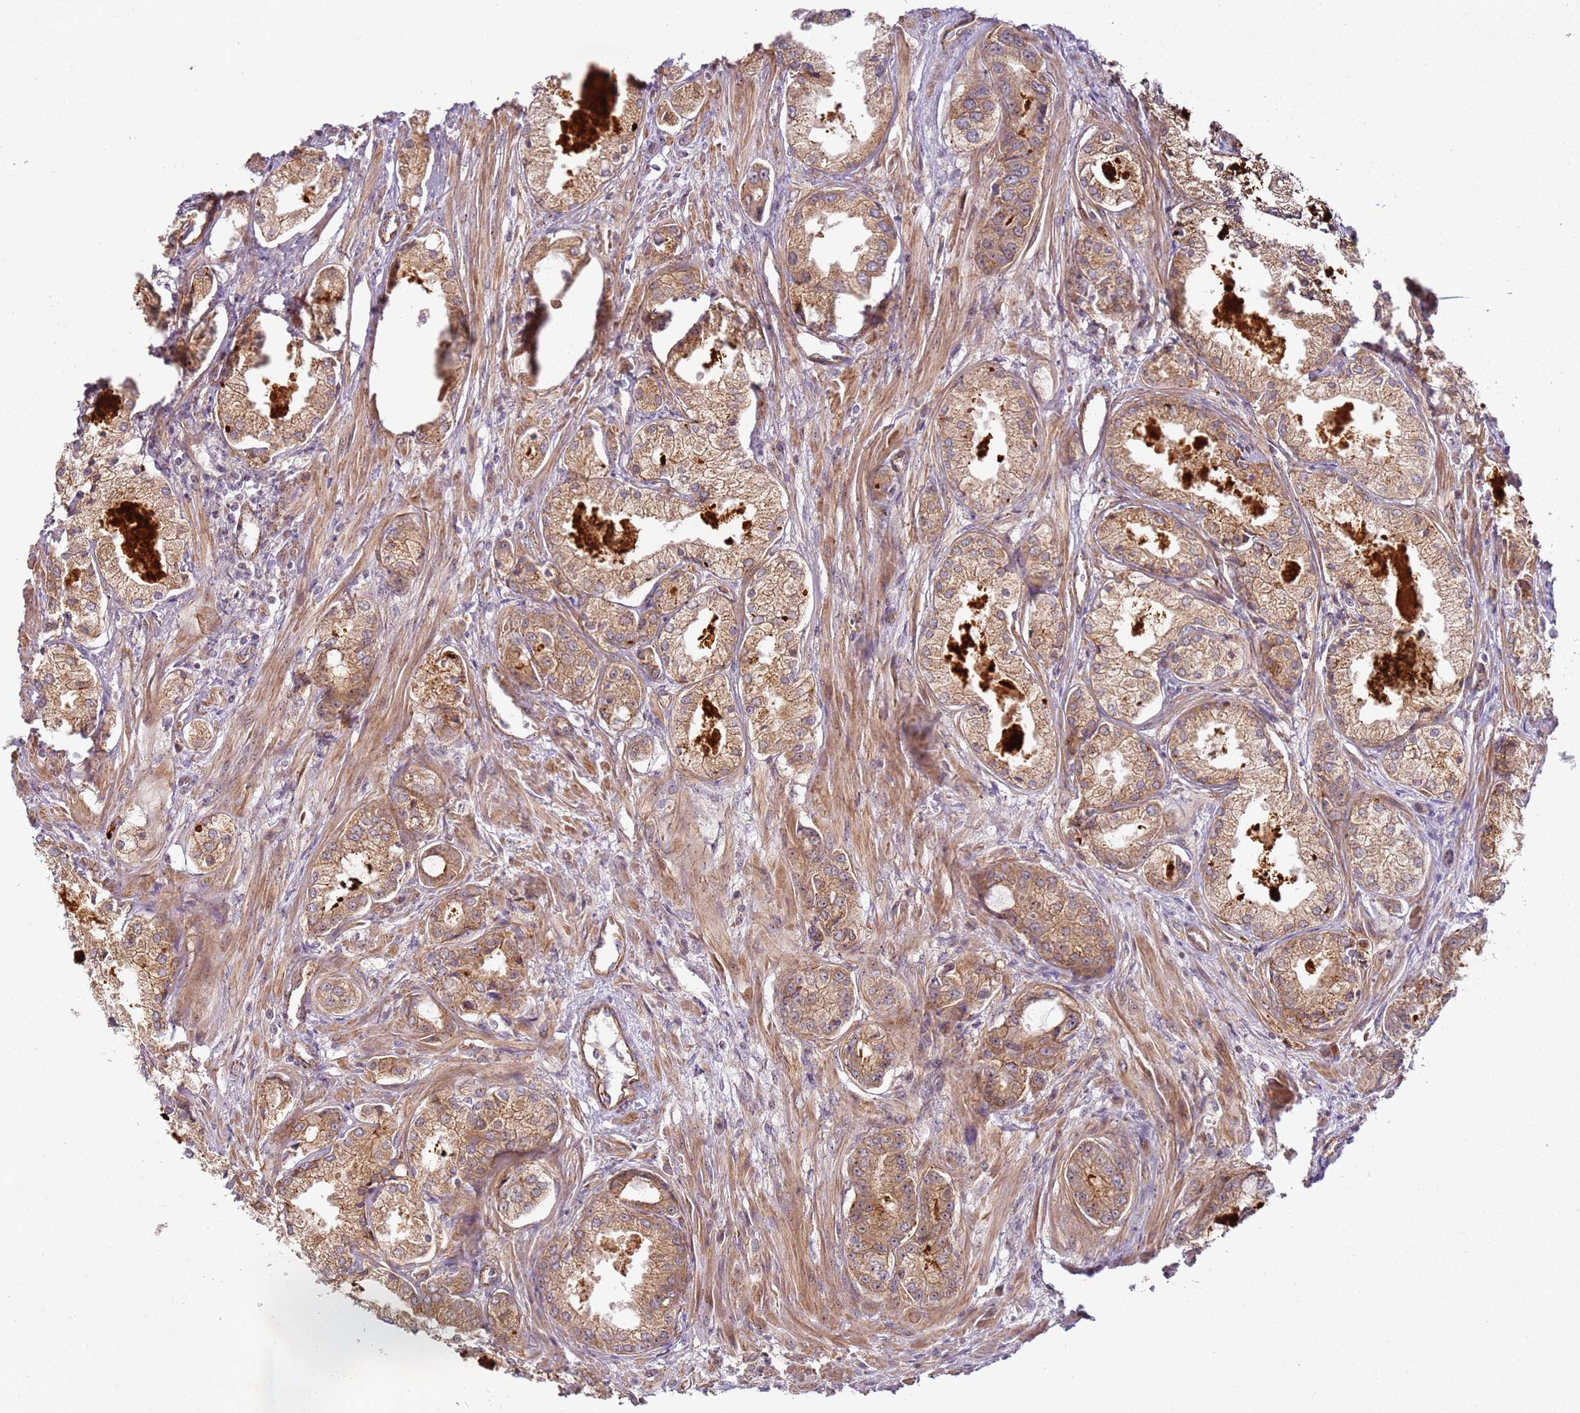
{"staining": {"intensity": "moderate", "quantity": ">75%", "location": "cytoplasmic/membranous"}, "tissue": "prostate cancer", "cell_type": "Tumor cells", "image_type": "cancer", "snomed": [{"axis": "morphology", "description": "Adenocarcinoma, Low grade"}, {"axis": "topography", "description": "Prostate"}], "caption": "Prostate adenocarcinoma (low-grade) stained with a protein marker reveals moderate staining in tumor cells.", "gene": "C2CD4B", "patient": {"sex": "male", "age": 68}}